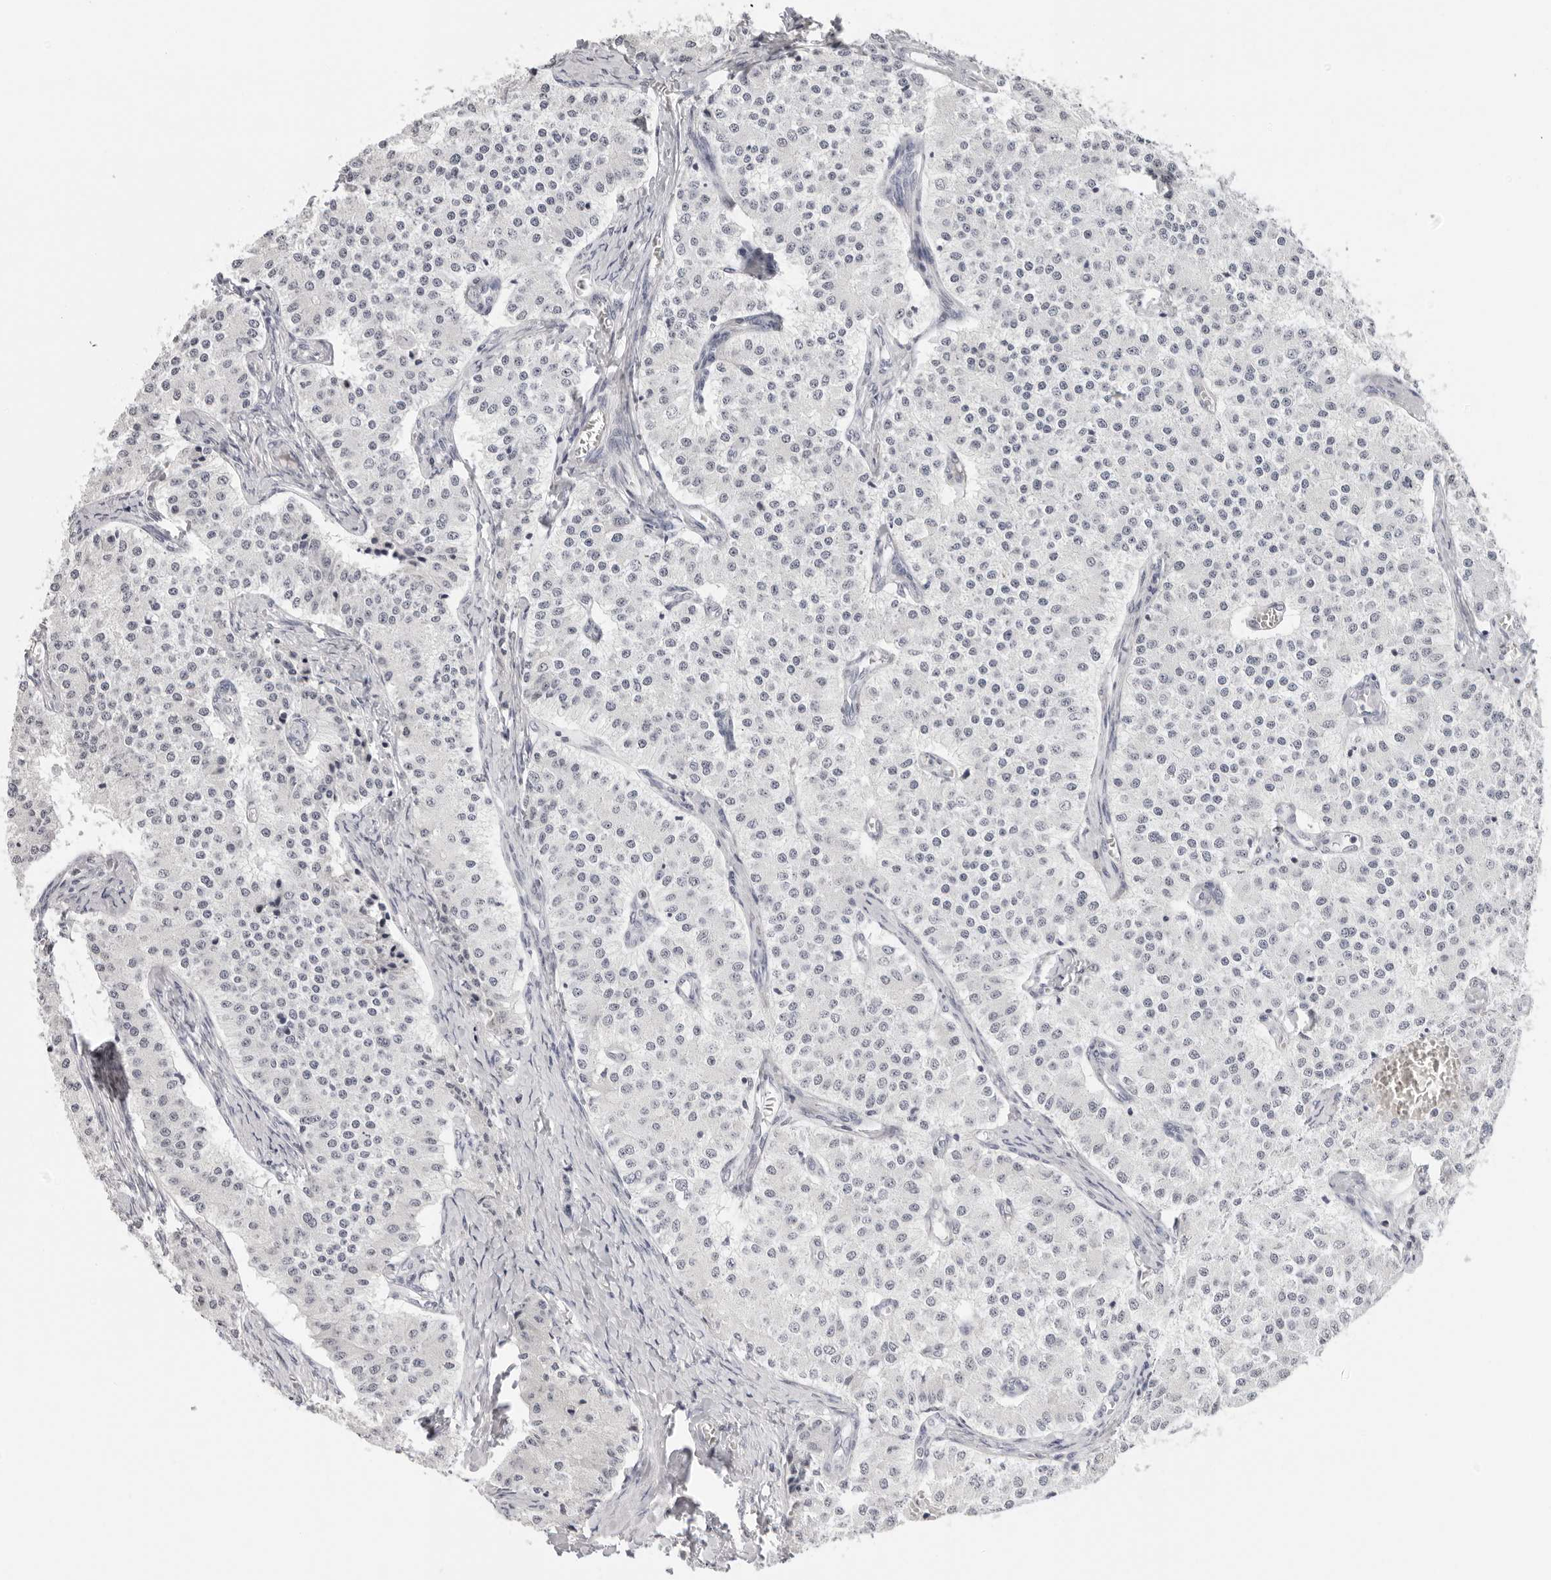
{"staining": {"intensity": "negative", "quantity": "none", "location": "none"}, "tissue": "carcinoid", "cell_type": "Tumor cells", "image_type": "cancer", "snomed": [{"axis": "morphology", "description": "Carcinoid, malignant, NOS"}, {"axis": "topography", "description": "Colon"}], "caption": "Tumor cells show no significant protein staining in carcinoid.", "gene": "MSH6", "patient": {"sex": "female", "age": 52}}